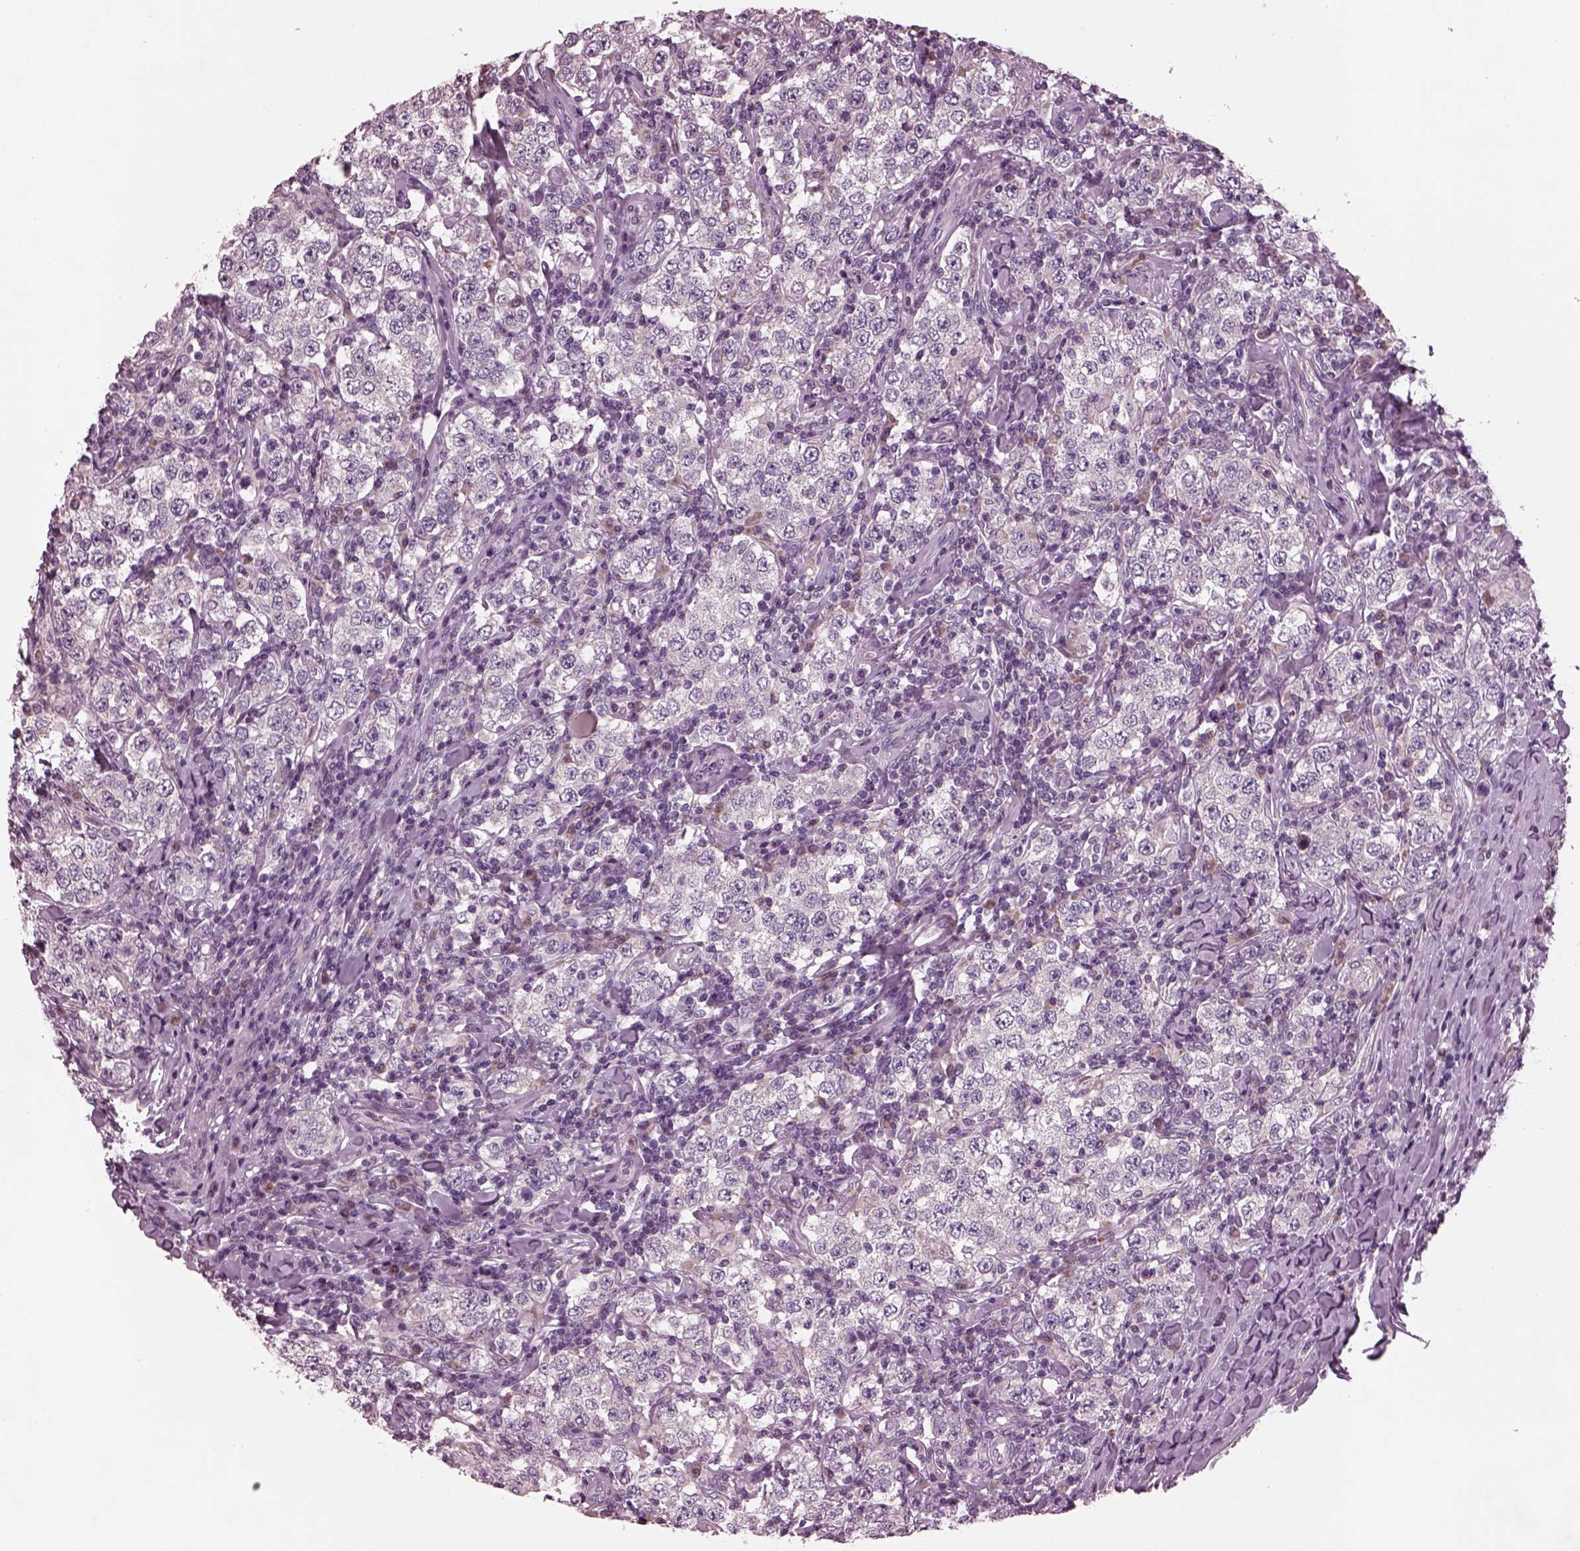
{"staining": {"intensity": "weak", "quantity": "<25%", "location": "cytoplasmic/membranous"}, "tissue": "testis cancer", "cell_type": "Tumor cells", "image_type": "cancer", "snomed": [{"axis": "morphology", "description": "Seminoma, NOS"}, {"axis": "morphology", "description": "Carcinoma, Embryonal, NOS"}, {"axis": "topography", "description": "Testis"}], "caption": "Immunohistochemical staining of human testis seminoma demonstrates no significant expression in tumor cells.", "gene": "AP4M1", "patient": {"sex": "male", "age": 41}}